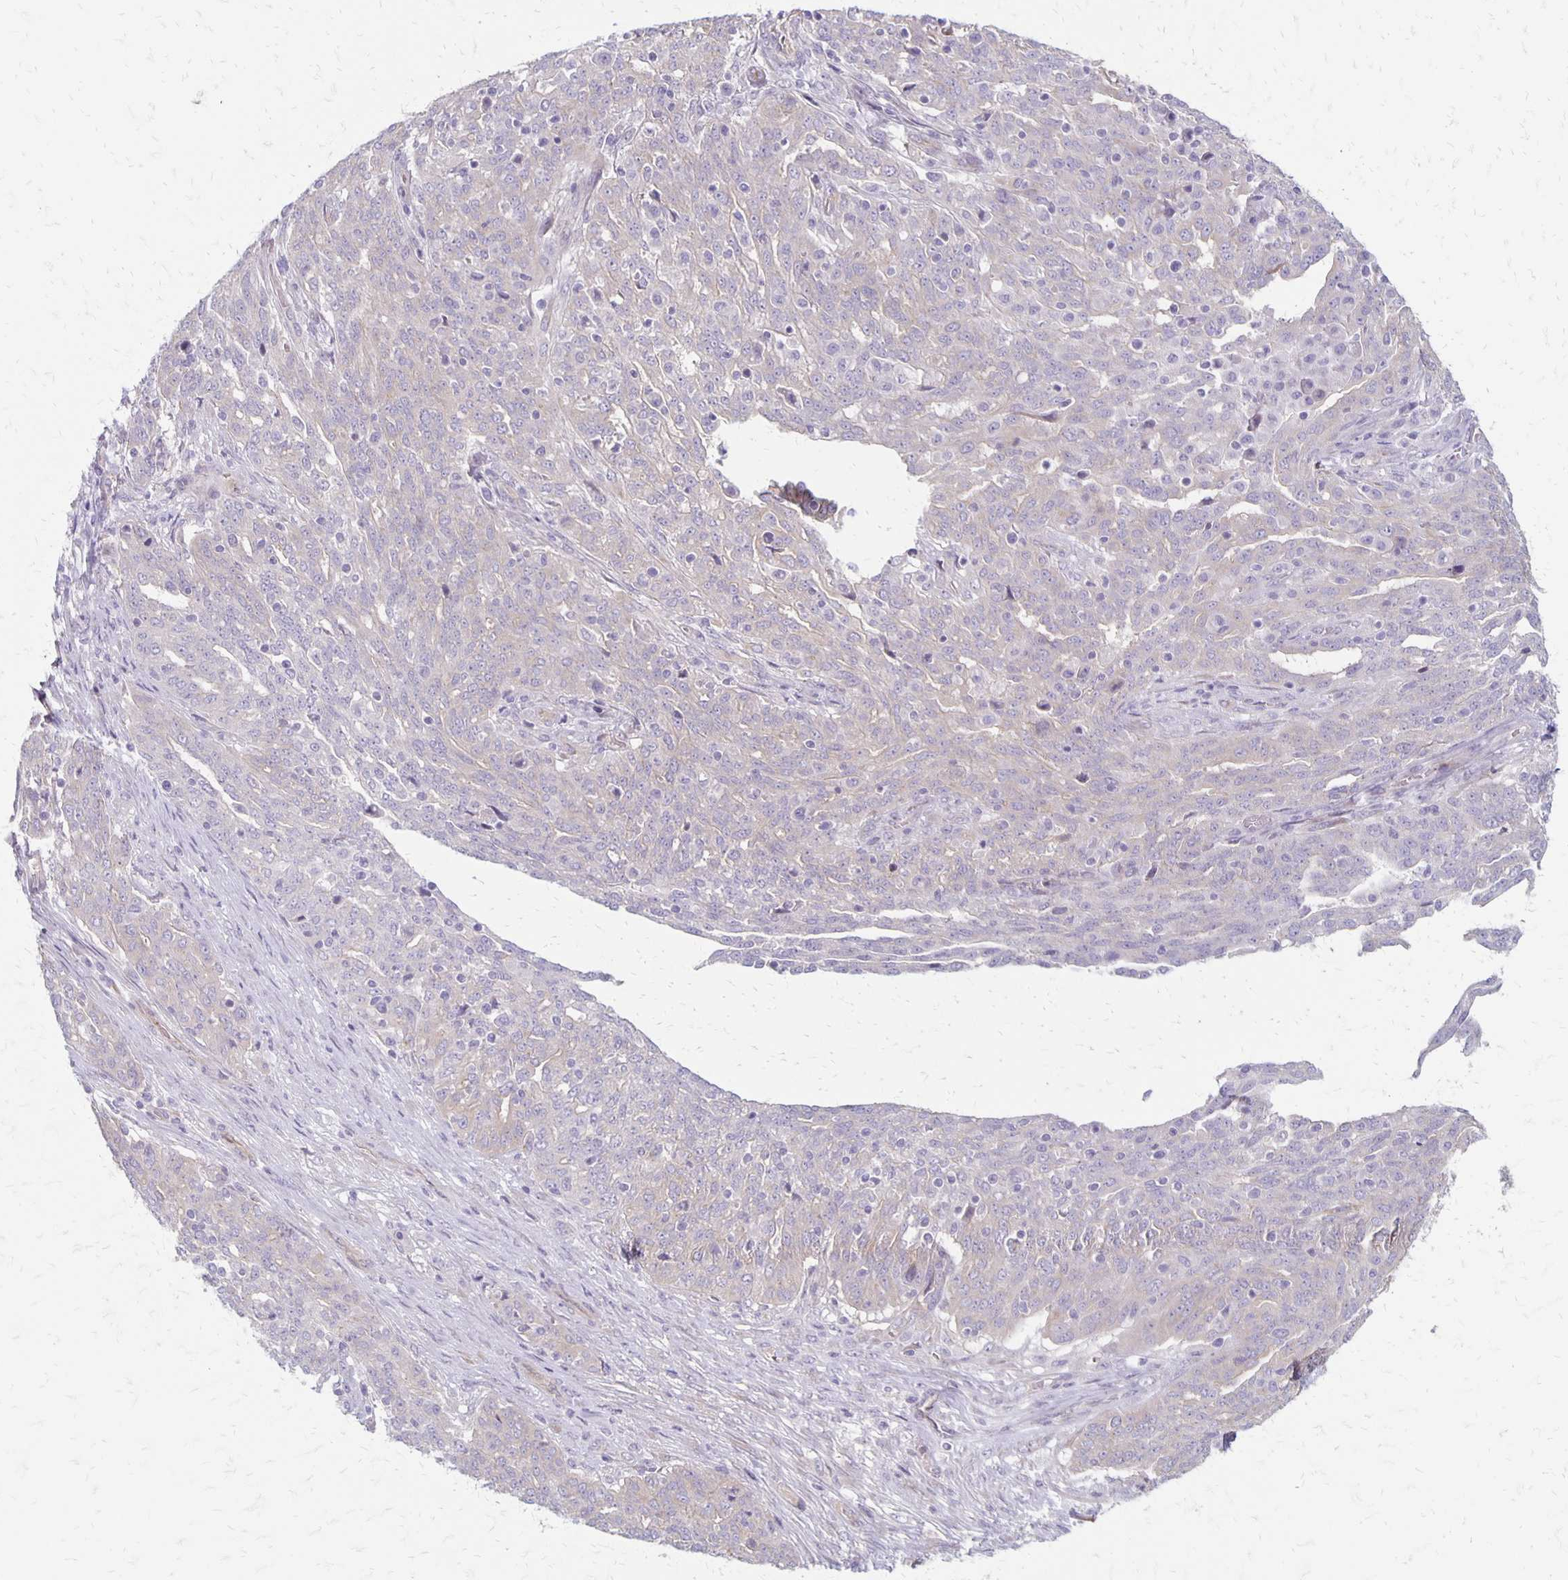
{"staining": {"intensity": "negative", "quantity": "none", "location": "none"}, "tissue": "ovarian cancer", "cell_type": "Tumor cells", "image_type": "cancer", "snomed": [{"axis": "morphology", "description": "Cystadenocarcinoma, serous, NOS"}, {"axis": "topography", "description": "Ovary"}], "caption": "DAB (3,3'-diaminobenzidine) immunohistochemical staining of serous cystadenocarcinoma (ovarian) reveals no significant staining in tumor cells. (IHC, brightfield microscopy, high magnification).", "gene": "HOMER1", "patient": {"sex": "female", "age": 67}}